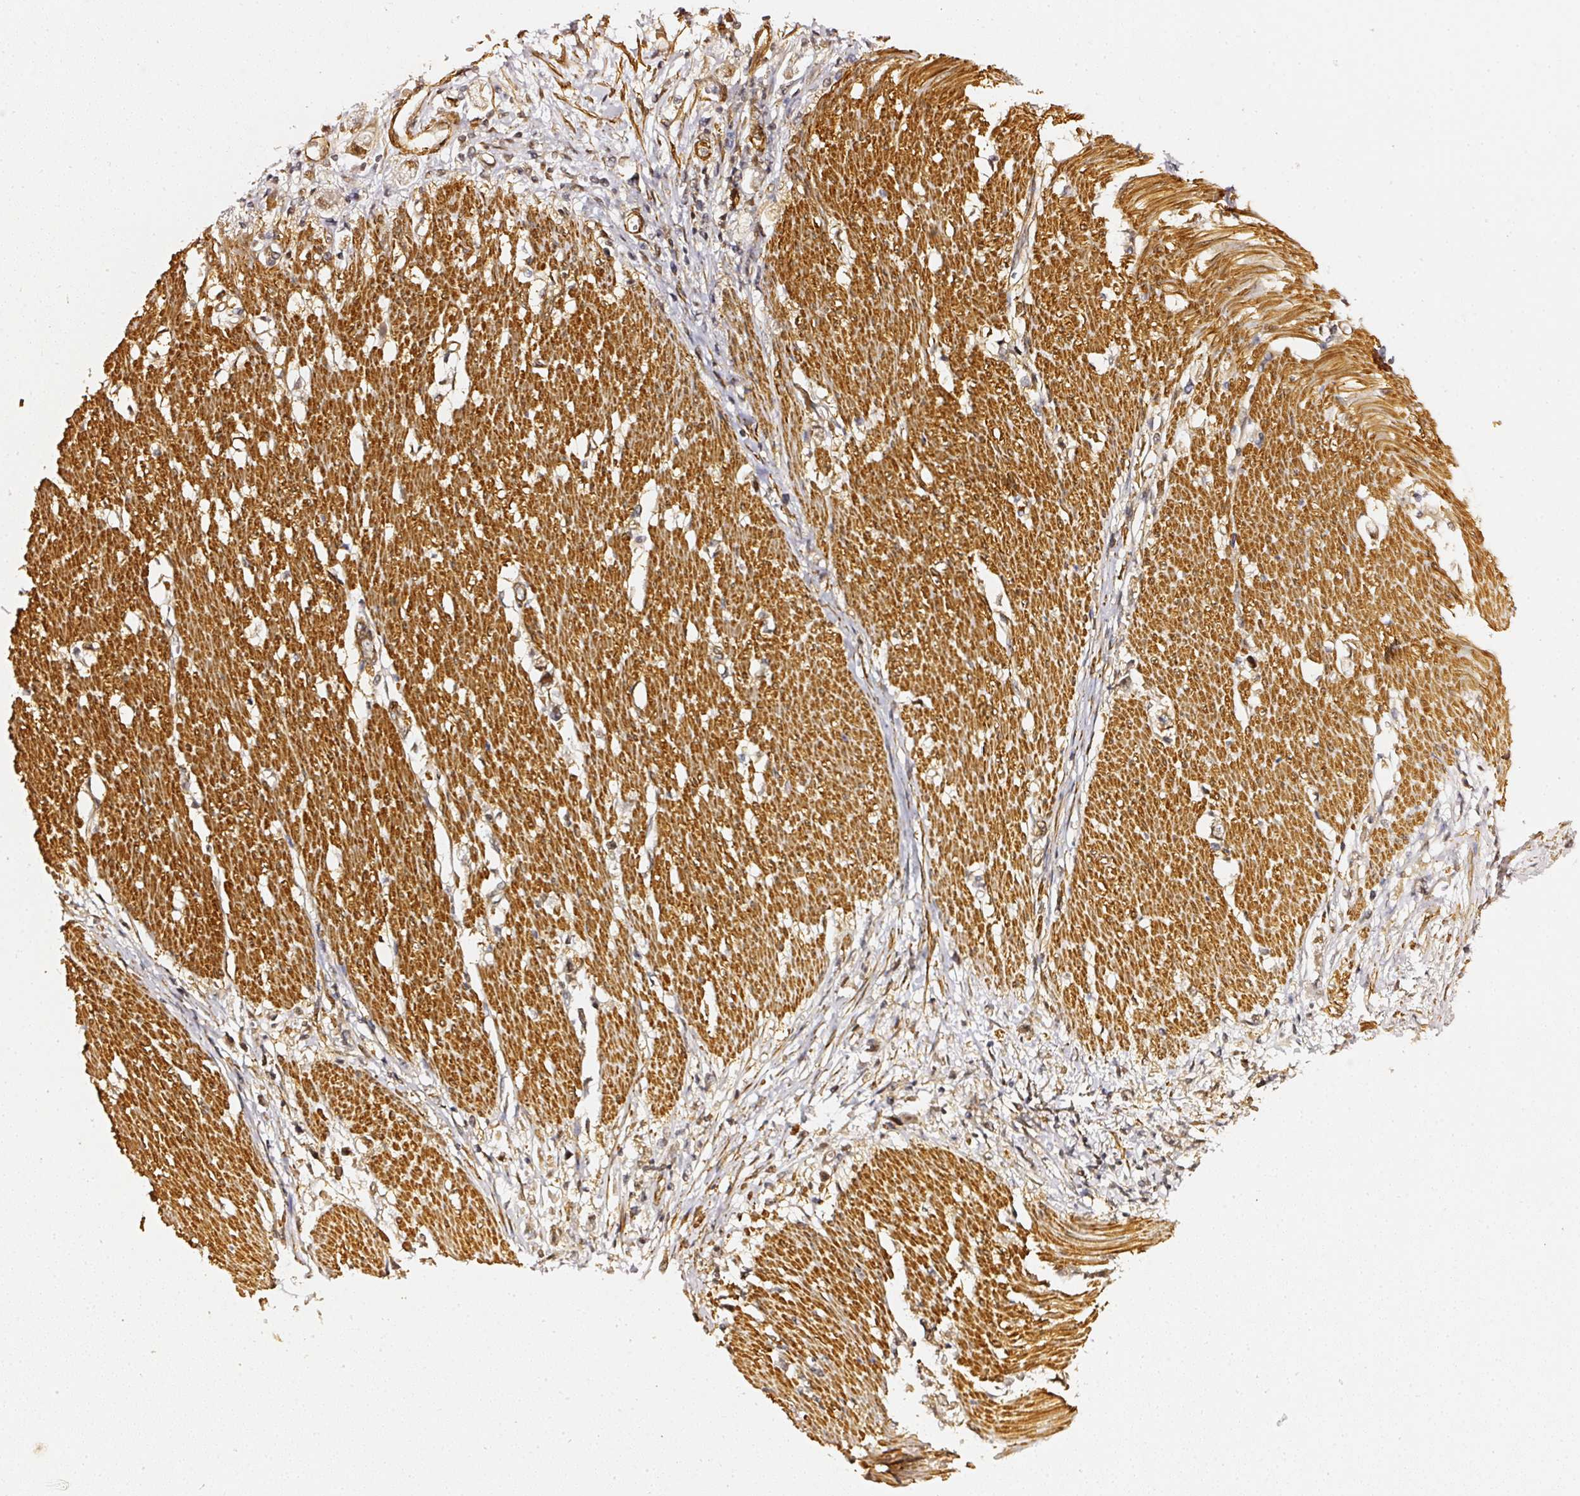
{"staining": {"intensity": "weak", "quantity": ">75%", "location": "cytoplasmic/membranous,nuclear"}, "tissue": "stomach cancer", "cell_type": "Tumor cells", "image_type": "cancer", "snomed": [{"axis": "morphology", "description": "Adenocarcinoma, NOS"}, {"axis": "topography", "description": "Stomach"}], "caption": "Human adenocarcinoma (stomach) stained with a brown dye demonstrates weak cytoplasmic/membranous and nuclear positive expression in about >75% of tumor cells.", "gene": "PSMD1", "patient": {"sex": "female", "age": 59}}